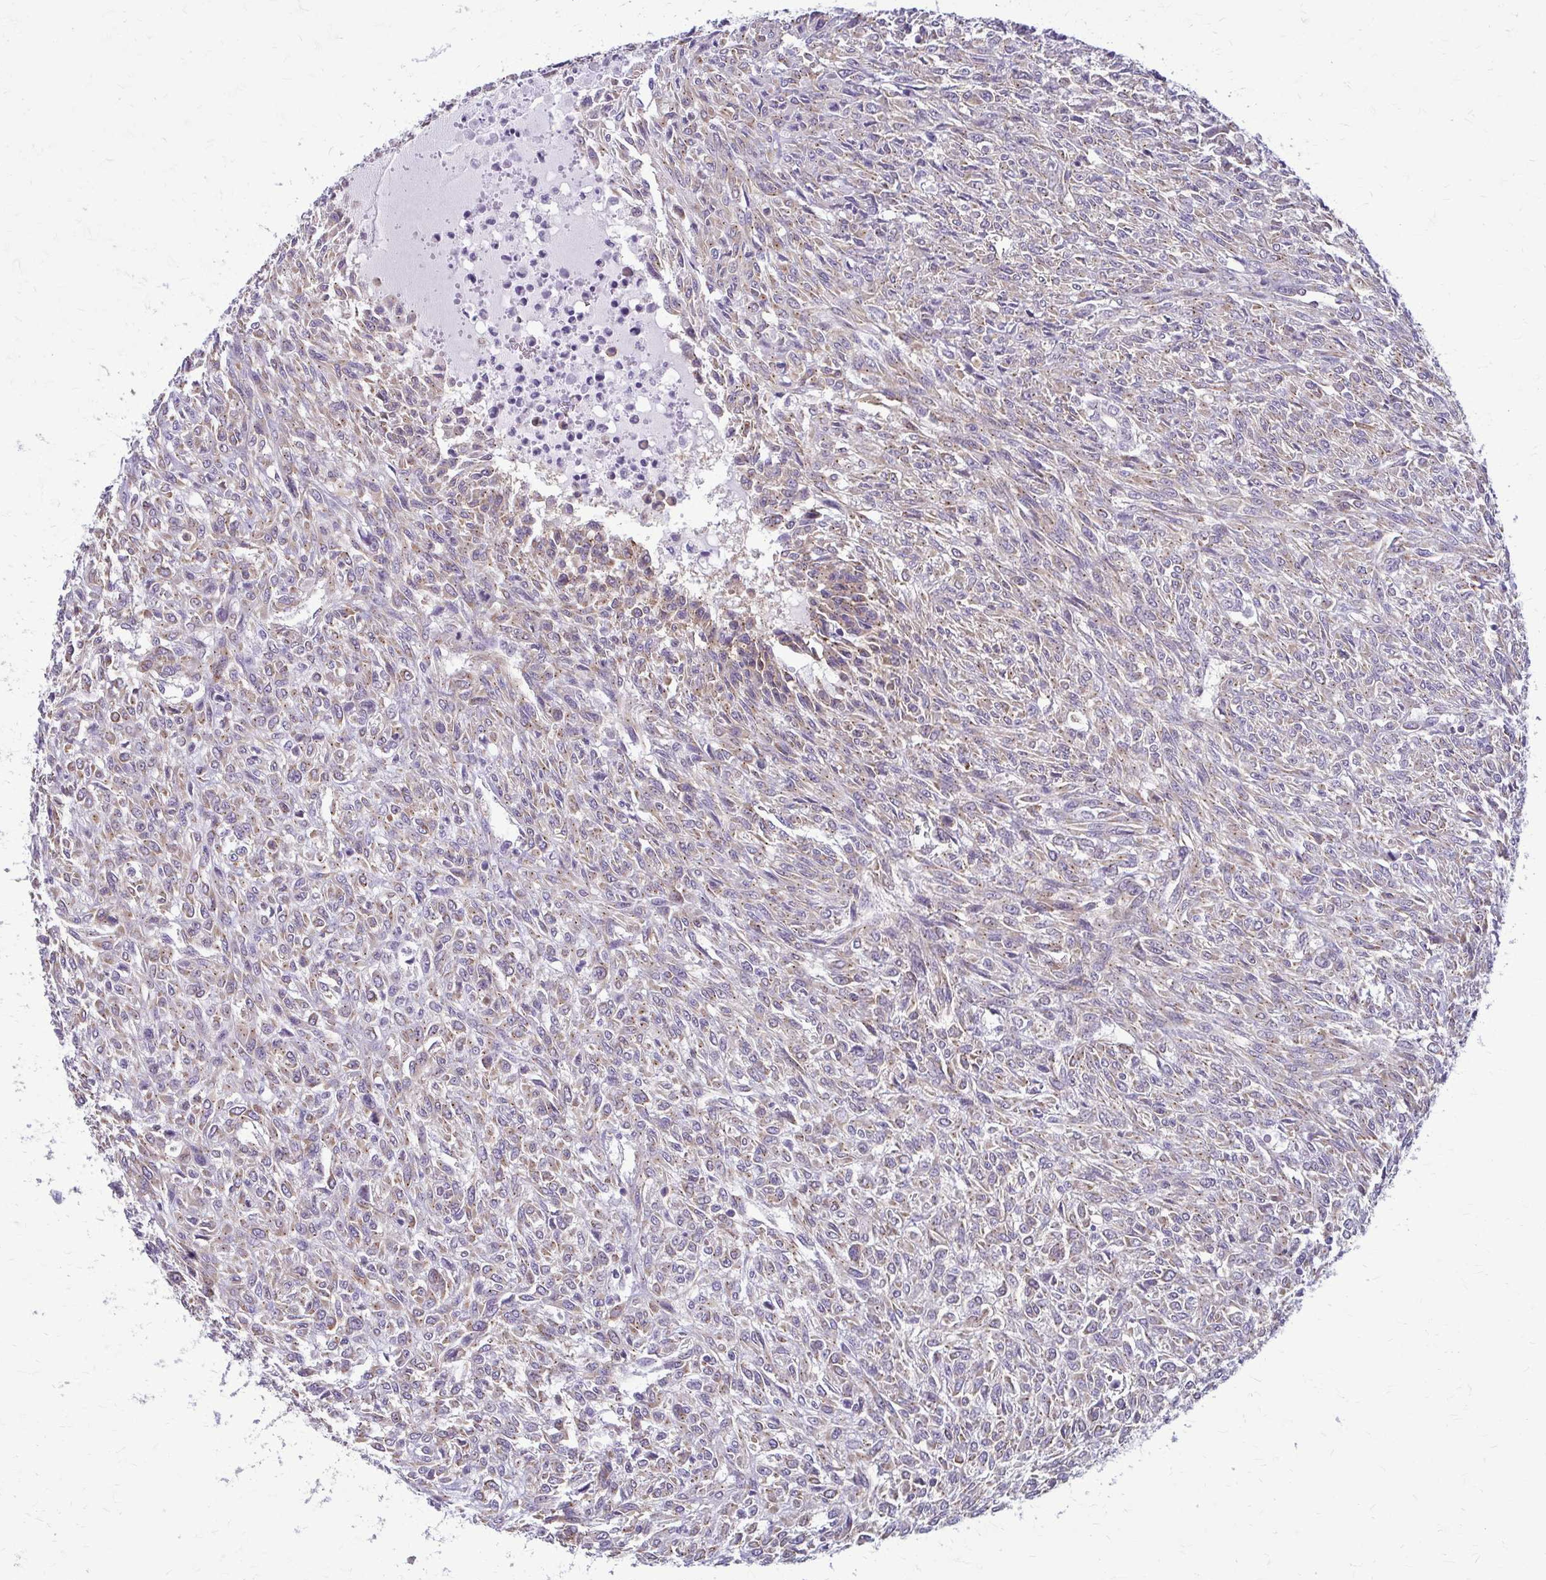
{"staining": {"intensity": "weak", "quantity": ">75%", "location": "cytoplasmic/membranous"}, "tissue": "renal cancer", "cell_type": "Tumor cells", "image_type": "cancer", "snomed": [{"axis": "morphology", "description": "Adenocarcinoma, NOS"}, {"axis": "topography", "description": "Kidney"}], "caption": "DAB (3,3'-diaminobenzidine) immunohistochemical staining of human renal cancer (adenocarcinoma) reveals weak cytoplasmic/membranous protein staining in about >75% of tumor cells.", "gene": "DEPP1", "patient": {"sex": "male", "age": 58}}